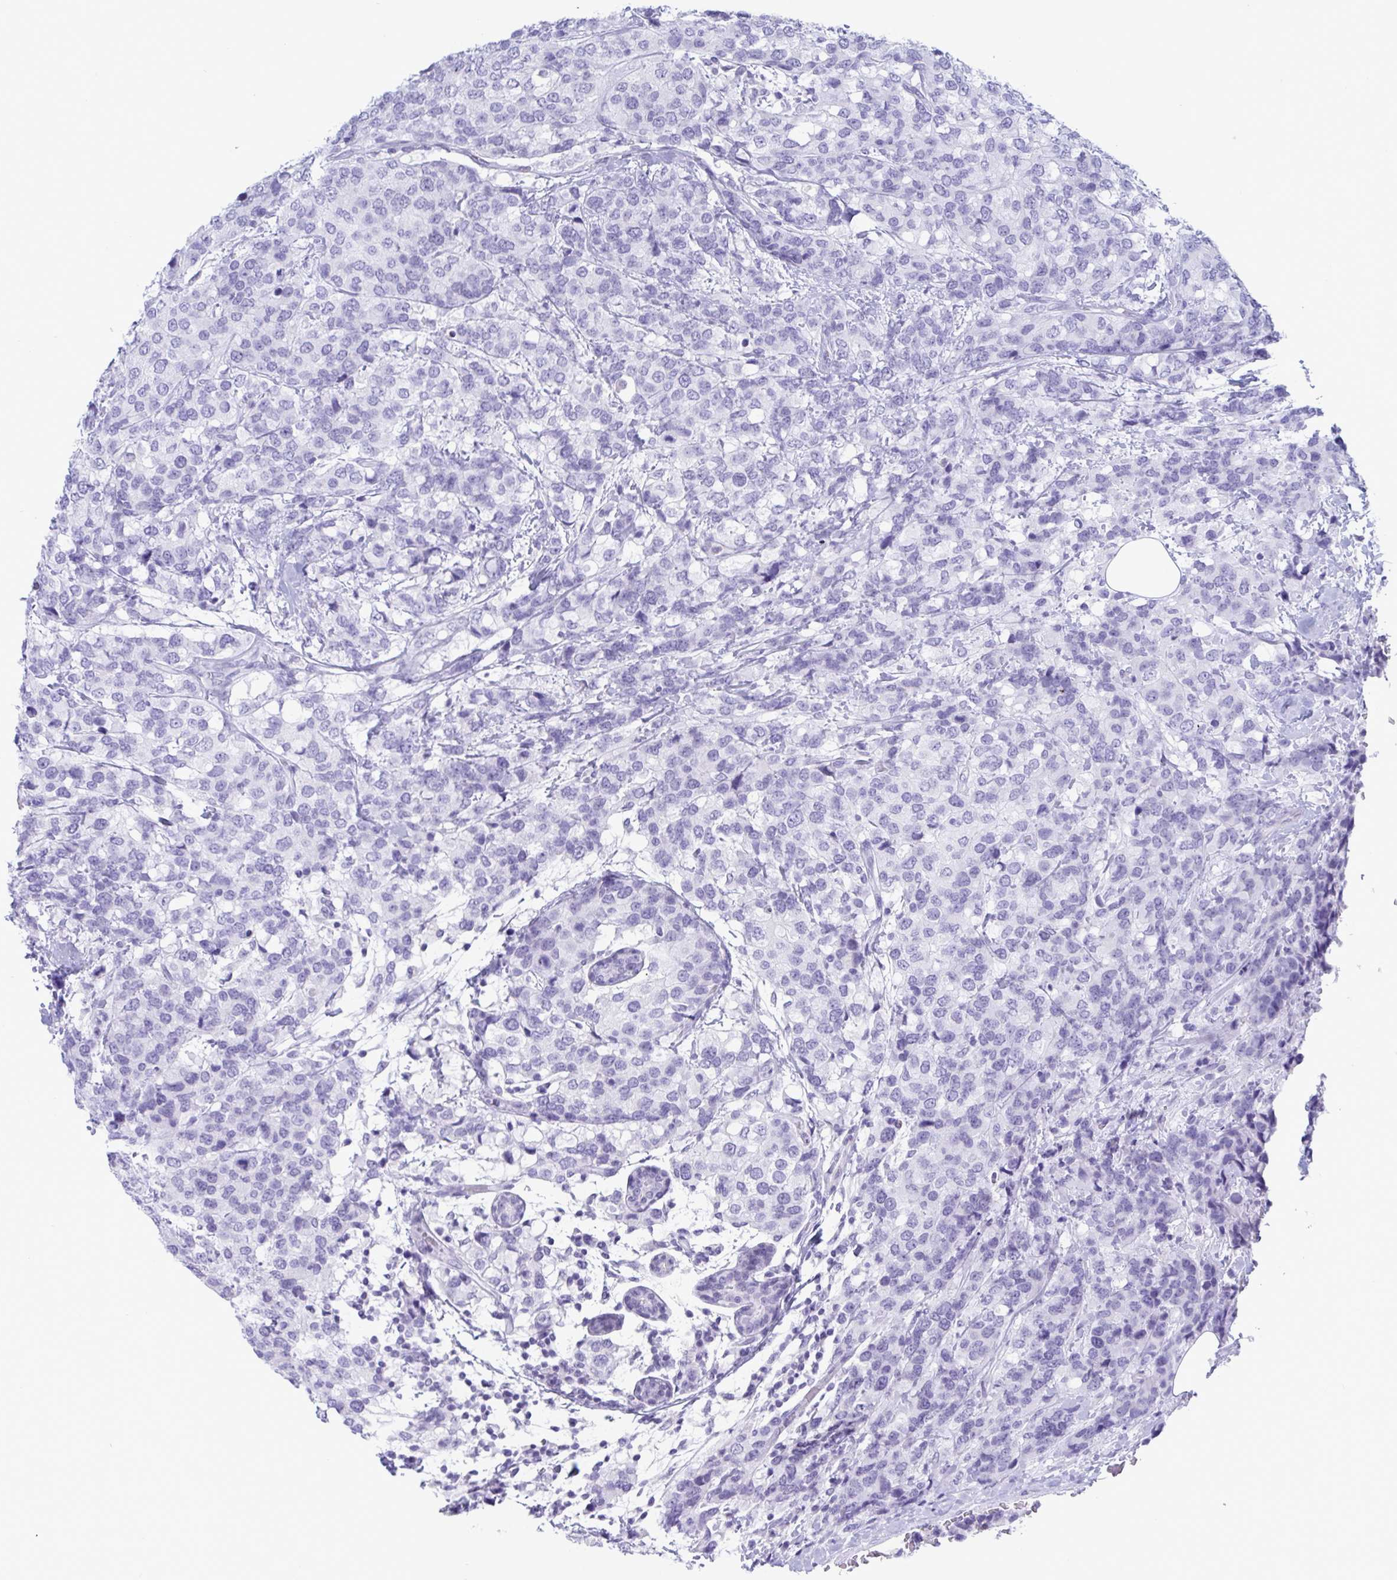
{"staining": {"intensity": "negative", "quantity": "none", "location": "none"}, "tissue": "breast cancer", "cell_type": "Tumor cells", "image_type": "cancer", "snomed": [{"axis": "morphology", "description": "Lobular carcinoma"}, {"axis": "topography", "description": "Breast"}], "caption": "The immunohistochemistry image has no significant staining in tumor cells of breast lobular carcinoma tissue. The staining was performed using DAB (3,3'-diaminobenzidine) to visualize the protein expression in brown, while the nuclei were stained in blue with hematoxylin (Magnification: 20x).", "gene": "CDX4", "patient": {"sex": "female", "age": 59}}